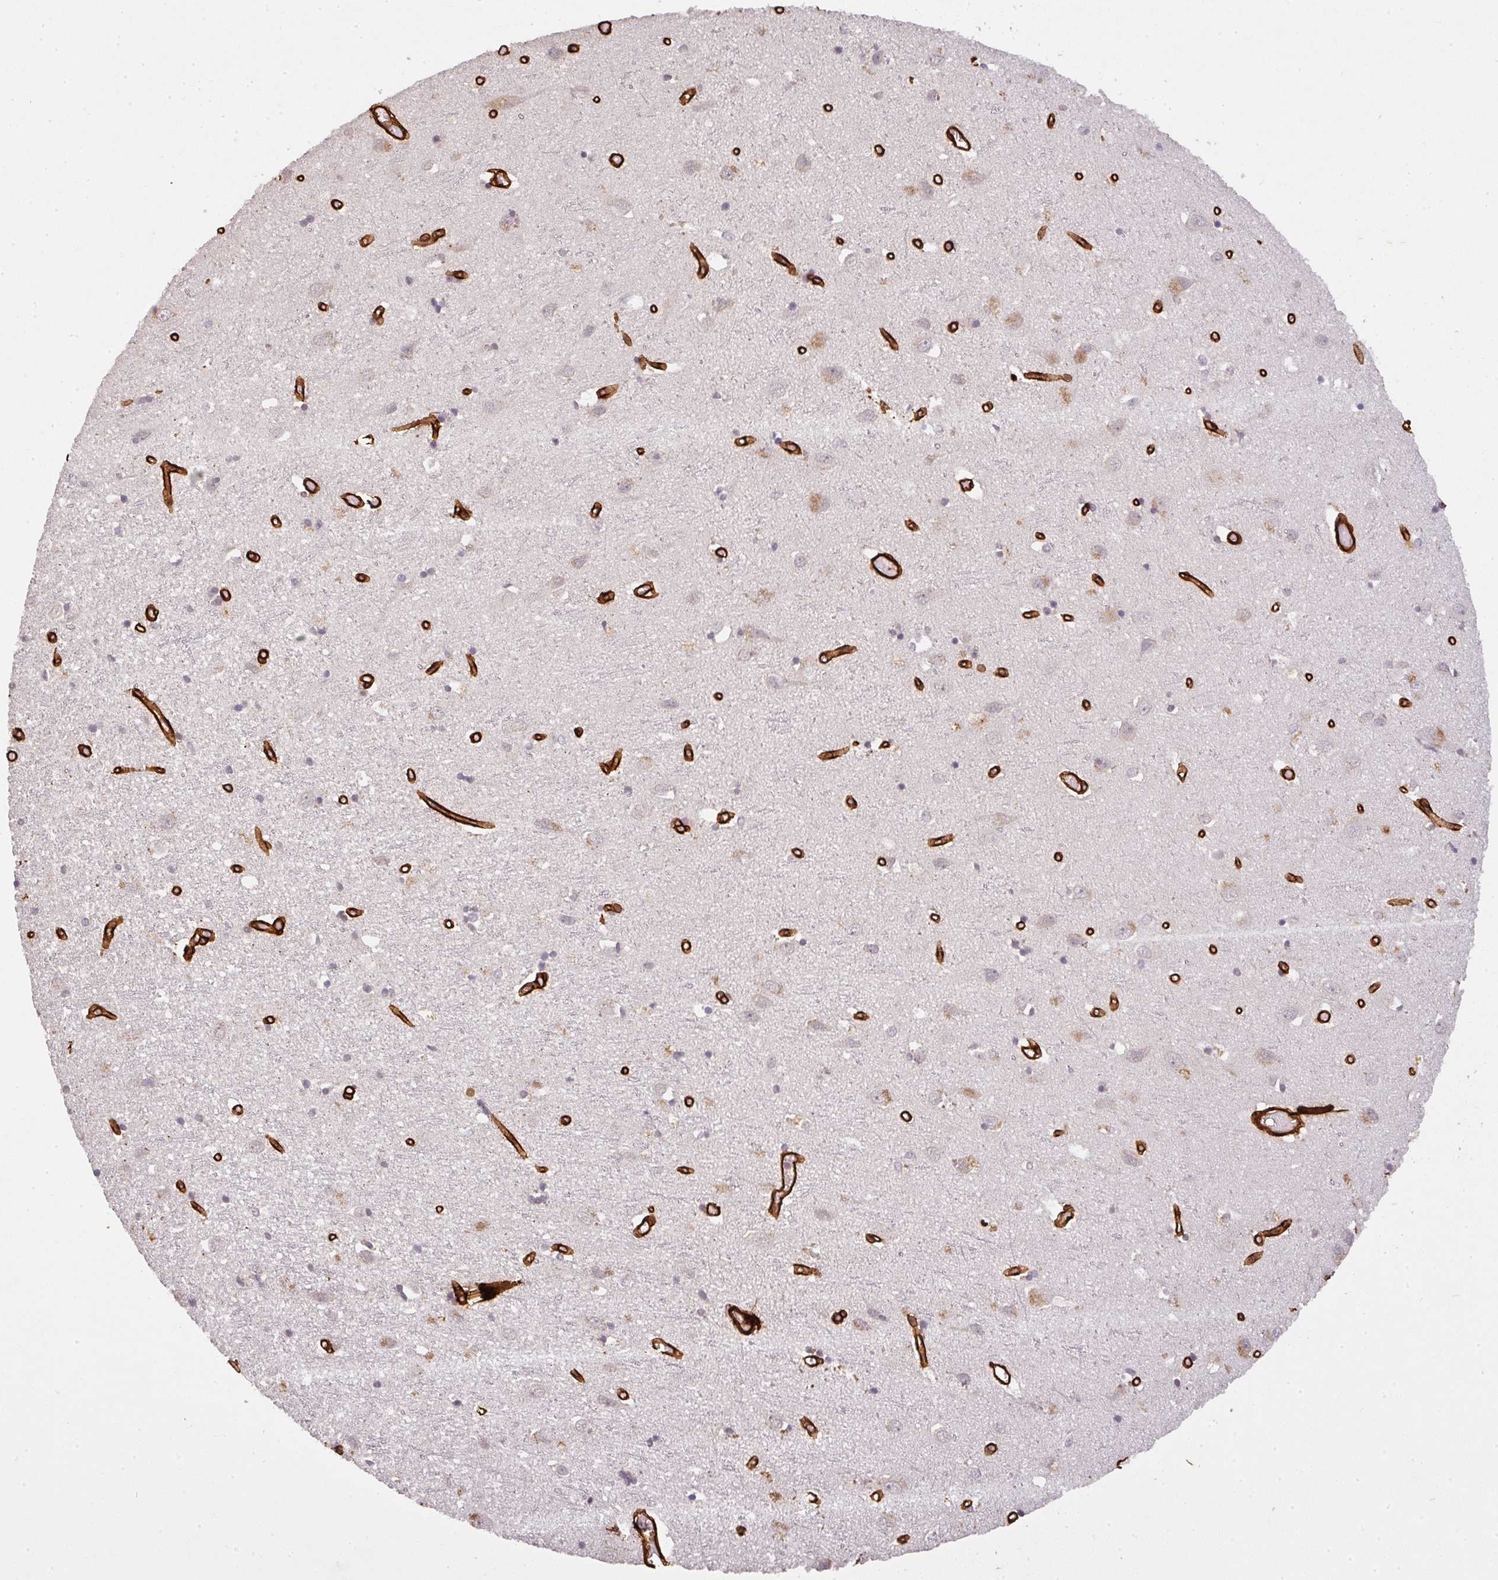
{"staining": {"intensity": "strong", "quantity": ">75%", "location": "cytoplasmic/membranous"}, "tissue": "cerebral cortex", "cell_type": "Endothelial cells", "image_type": "normal", "snomed": [{"axis": "morphology", "description": "Normal tissue, NOS"}, {"axis": "topography", "description": "Cerebral cortex"}], "caption": "Brown immunohistochemical staining in normal cerebral cortex reveals strong cytoplasmic/membranous staining in about >75% of endothelial cells.", "gene": "COL3A1", "patient": {"sex": "male", "age": 70}}